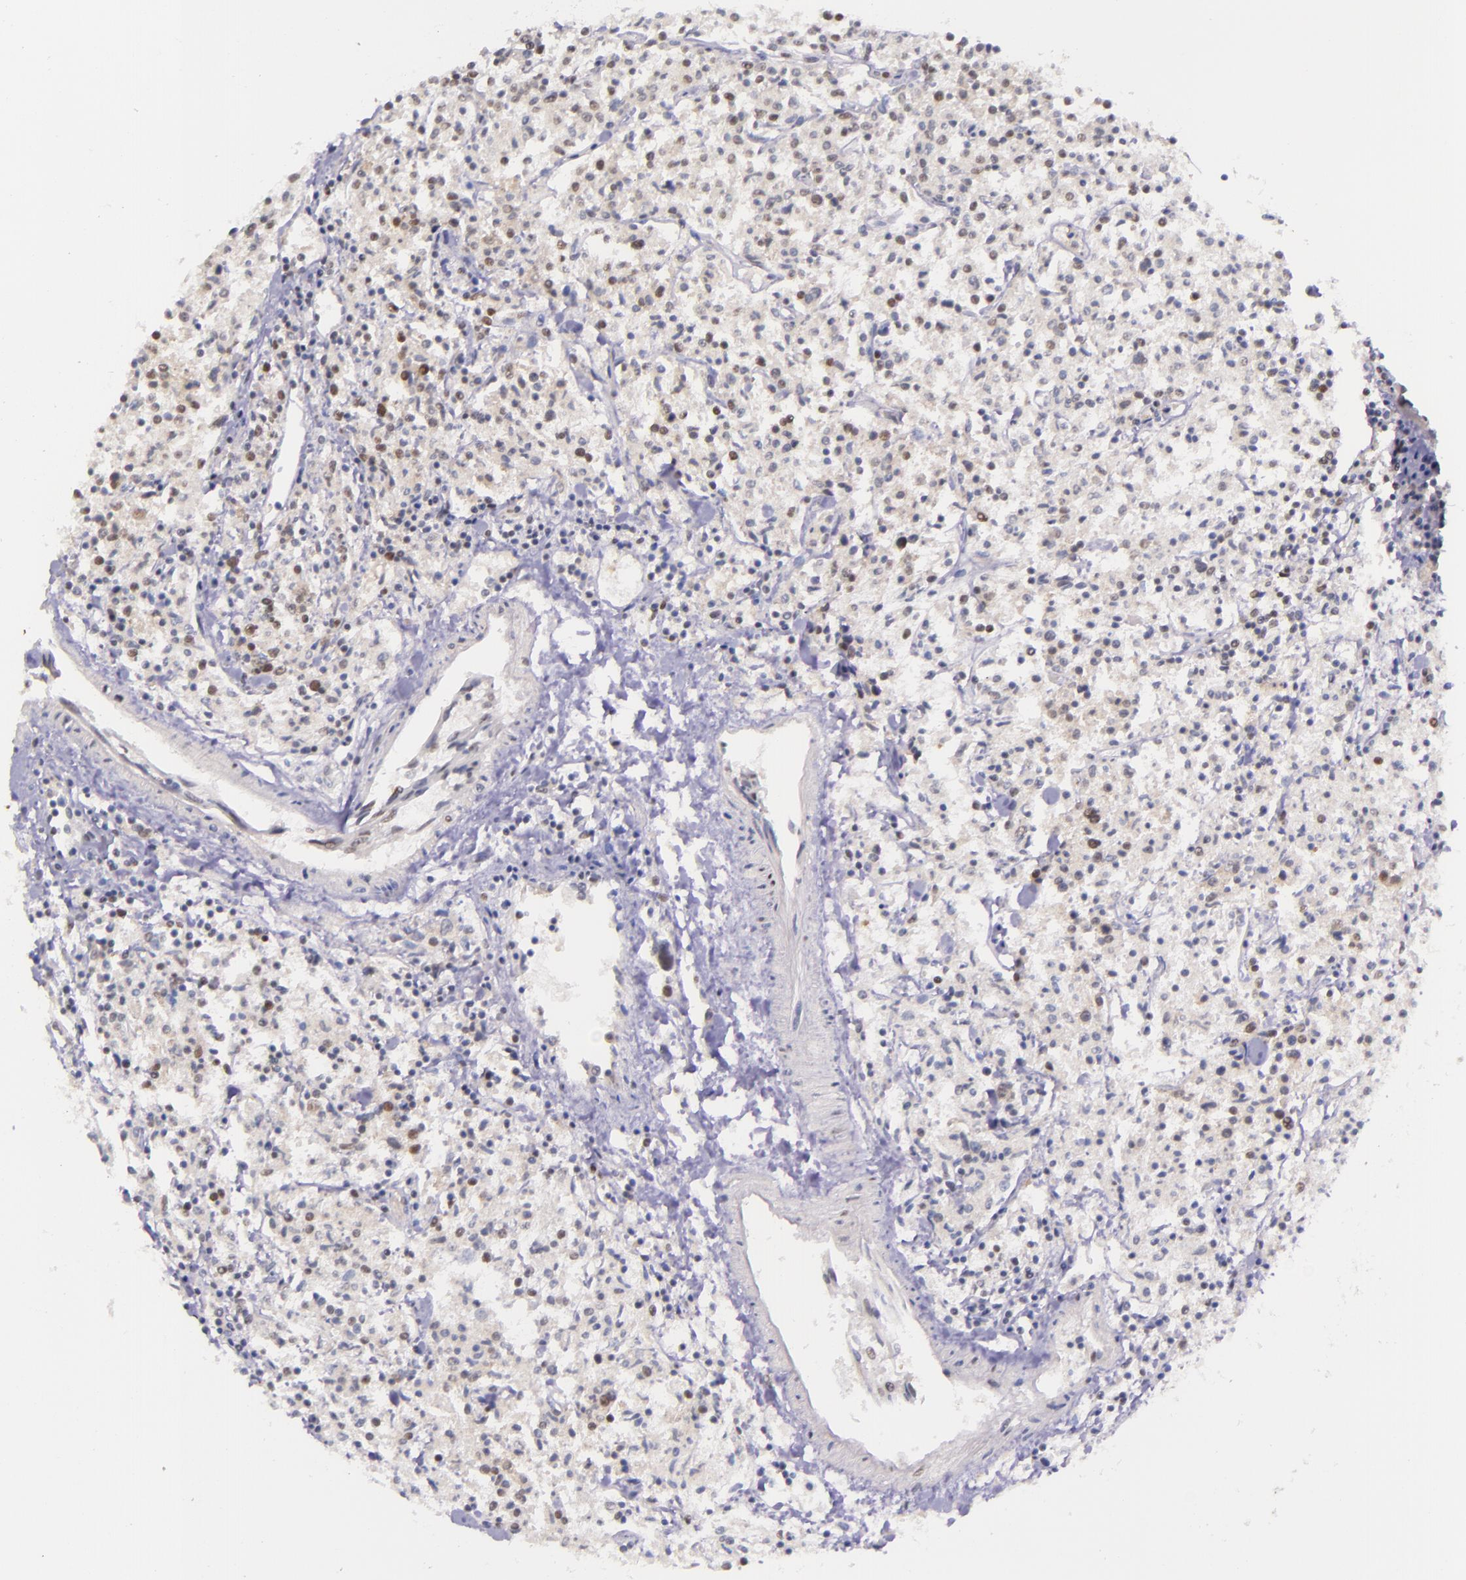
{"staining": {"intensity": "weak", "quantity": "25%-75%", "location": "nuclear"}, "tissue": "lymphoma", "cell_type": "Tumor cells", "image_type": "cancer", "snomed": [{"axis": "morphology", "description": "Malignant lymphoma, non-Hodgkin's type, Low grade"}, {"axis": "topography", "description": "Small intestine"}], "caption": "Weak nuclear protein positivity is identified in approximately 25%-75% of tumor cells in lymphoma.", "gene": "GPKOW", "patient": {"sex": "female", "age": 59}}